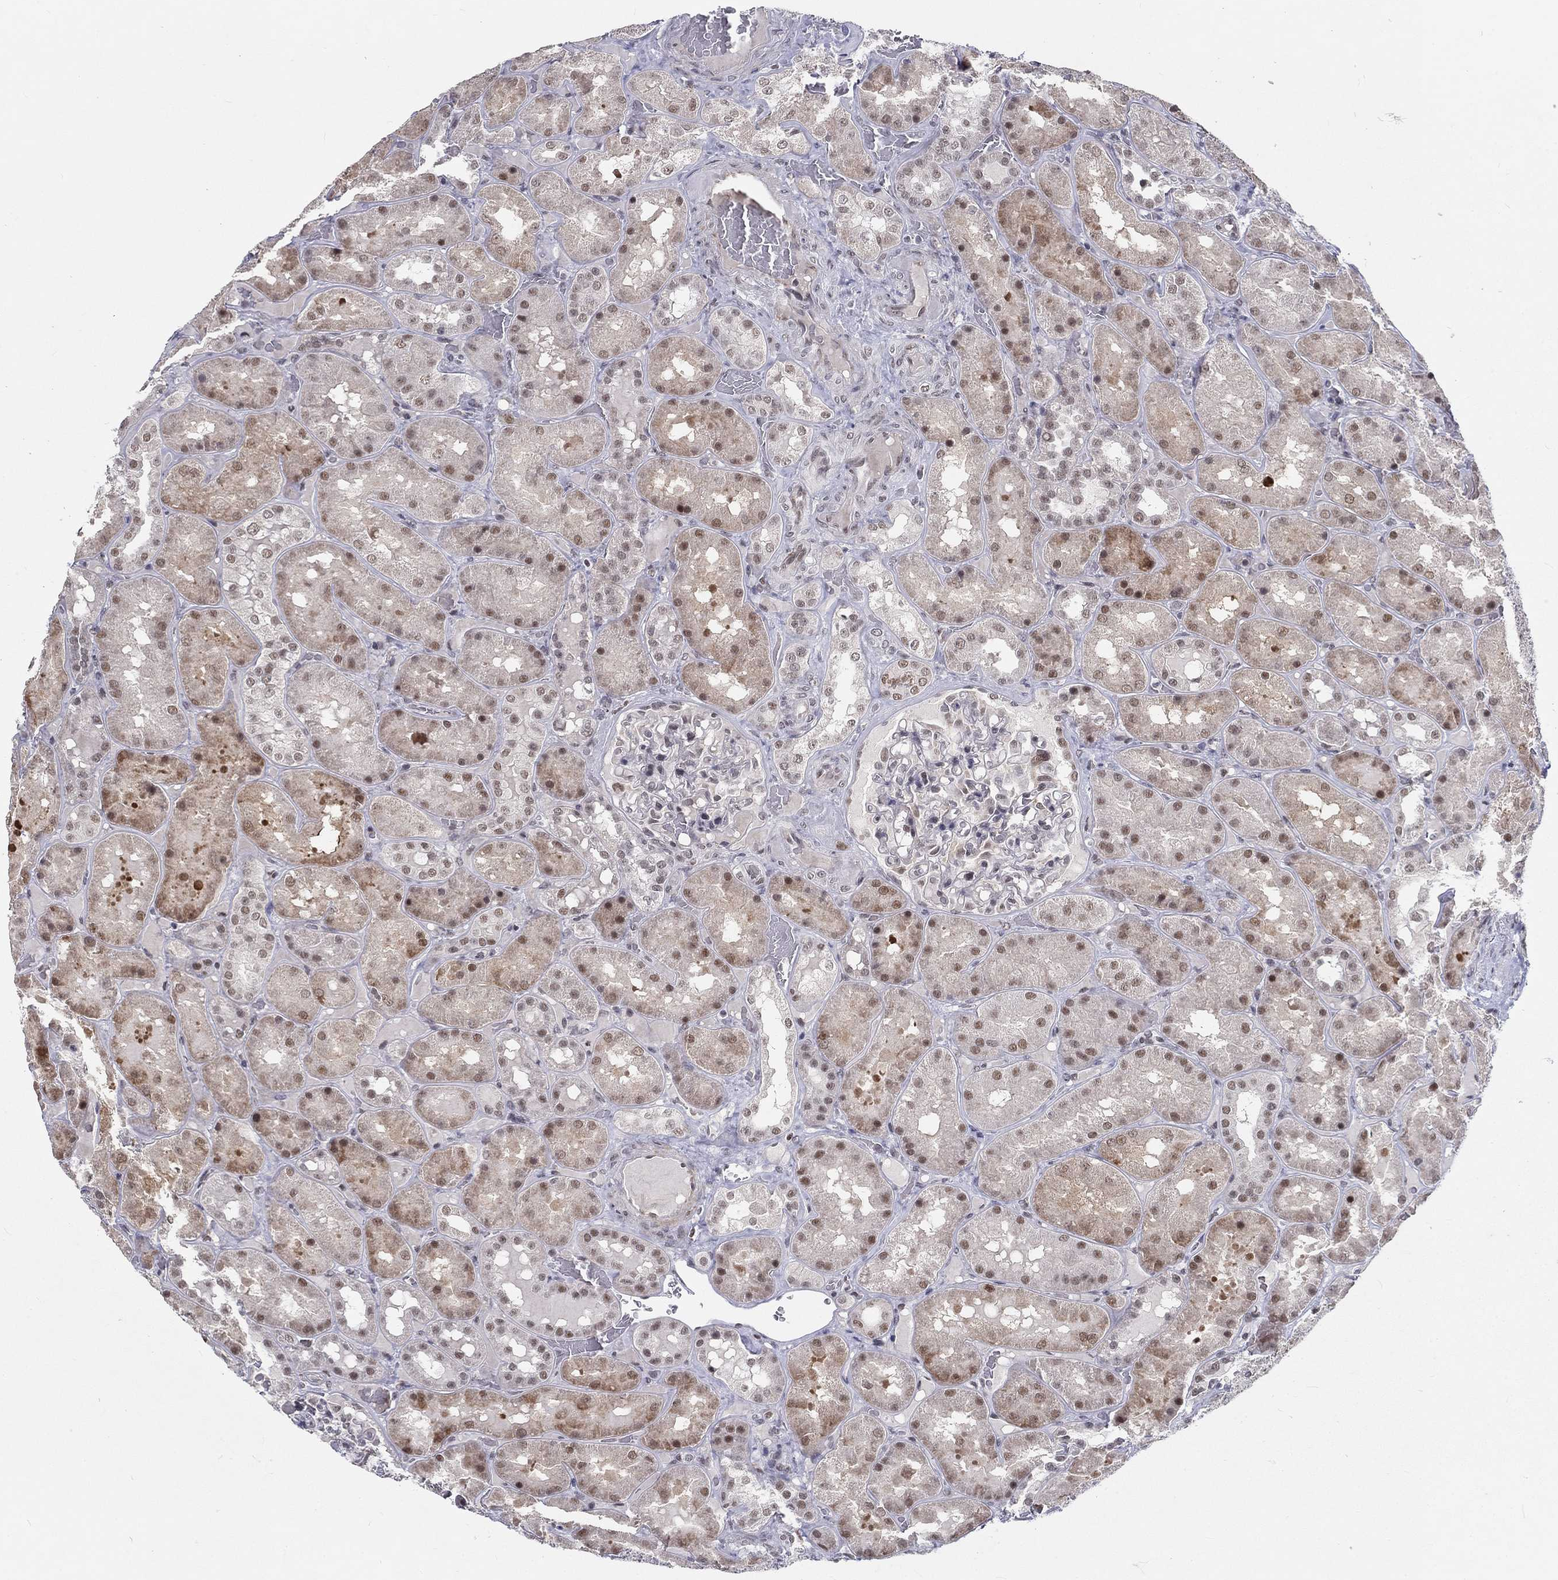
{"staining": {"intensity": "negative", "quantity": "none", "location": "none"}, "tissue": "kidney", "cell_type": "Cells in glomeruli", "image_type": "normal", "snomed": [{"axis": "morphology", "description": "Normal tissue, NOS"}, {"axis": "topography", "description": "Kidney"}], "caption": "Cells in glomeruli are negative for protein expression in normal human kidney. Brightfield microscopy of immunohistochemistry (IHC) stained with DAB (3,3'-diaminobenzidine) (brown) and hematoxylin (blue), captured at high magnification.", "gene": "ZBED1", "patient": {"sex": "male", "age": 73}}